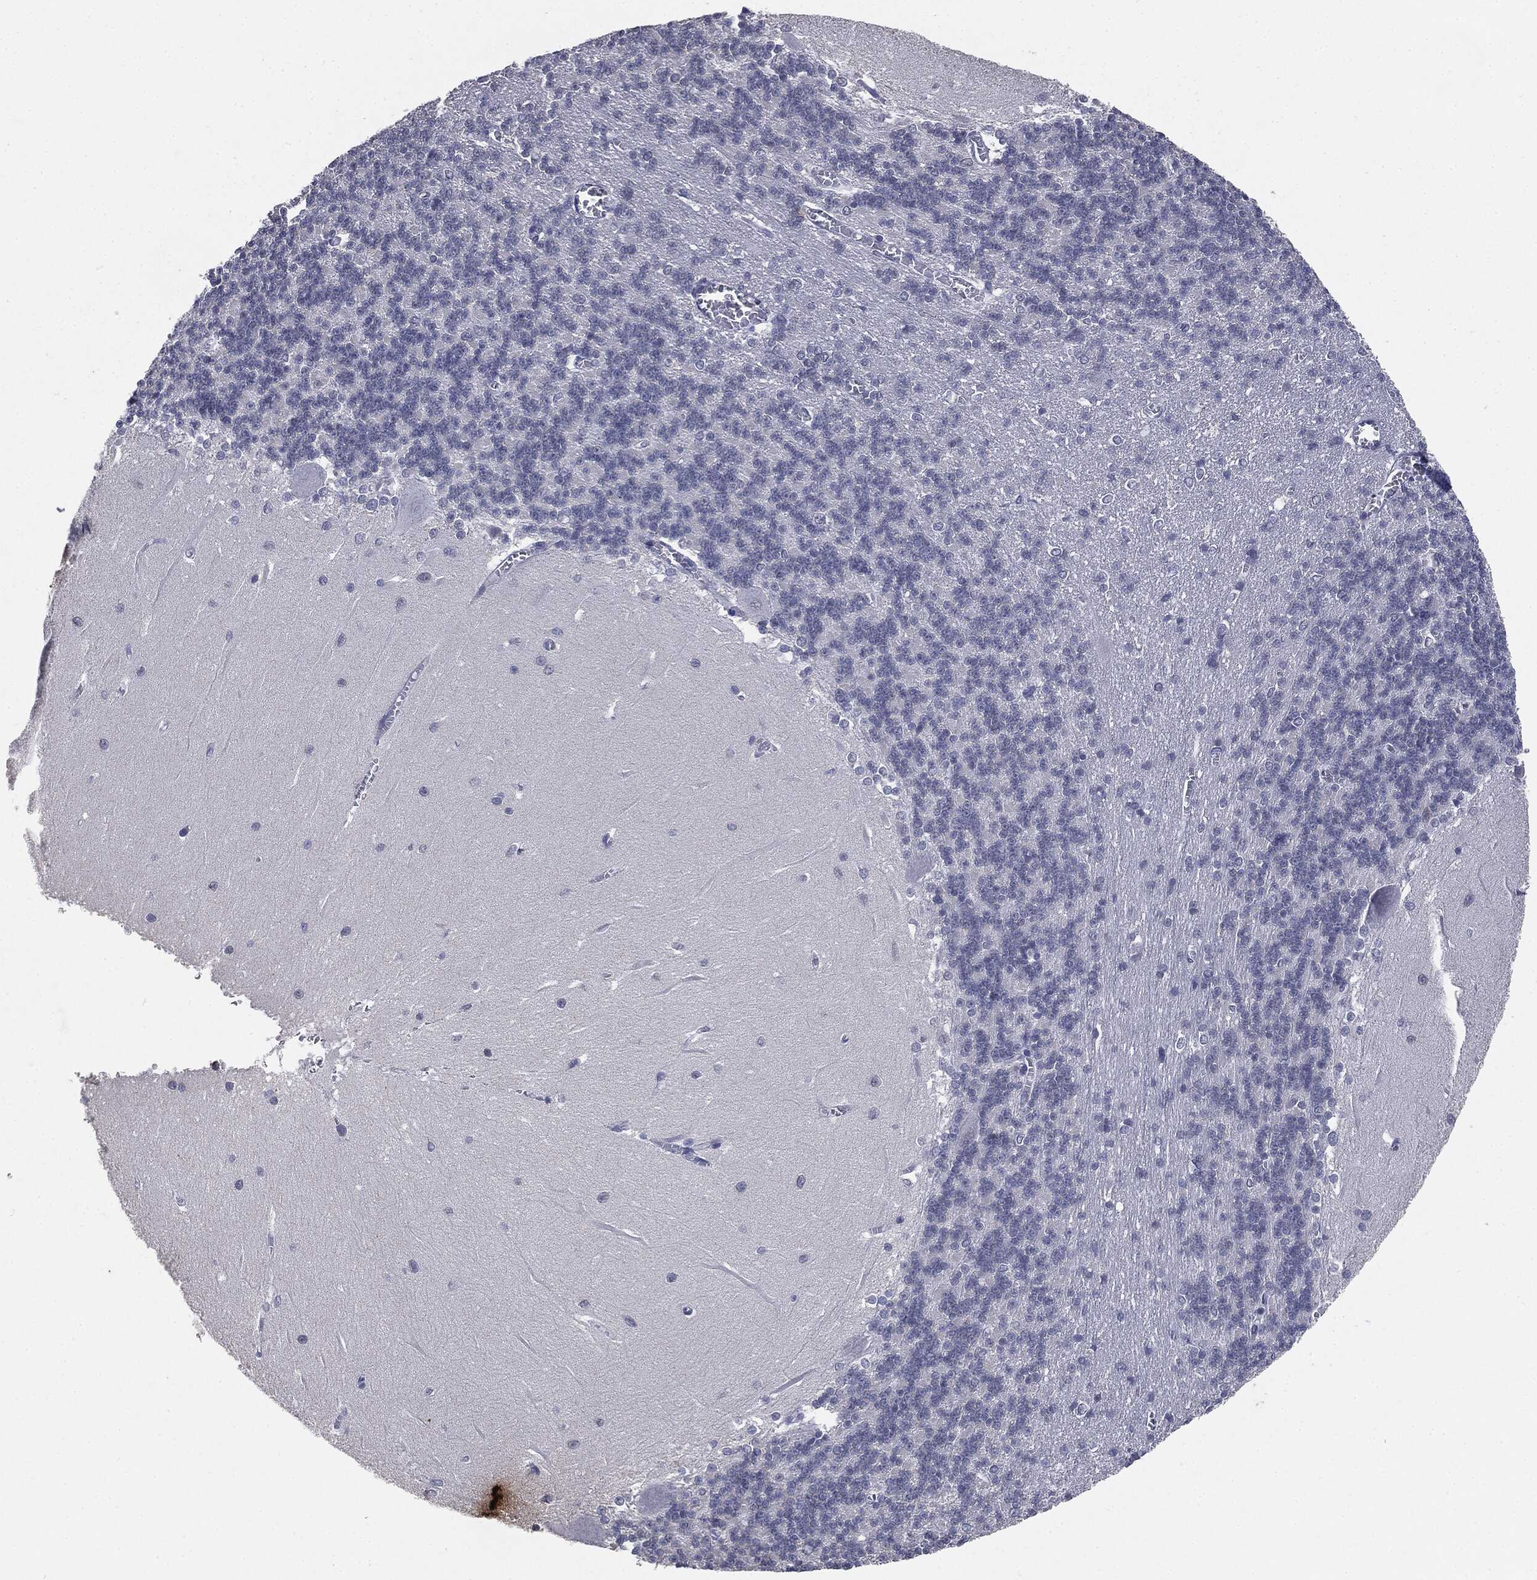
{"staining": {"intensity": "negative", "quantity": "none", "location": "none"}, "tissue": "cerebellum", "cell_type": "Cells in granular layer", "image_type": "normal", "snomed": [{"axis": "morphology", "description": "Normal tissue, NOS"}, {"axis": "topography", "description": "Cerebellum"}], "caption": "Benign cerebellum was stained to show a protein in brown. There is no significant expression in cells in granular layer. (Brightfield microscopy of DAB IHC at high magnification).", "gene": "SLC2A2", "patient": {"sex": "male", "age": 37}}